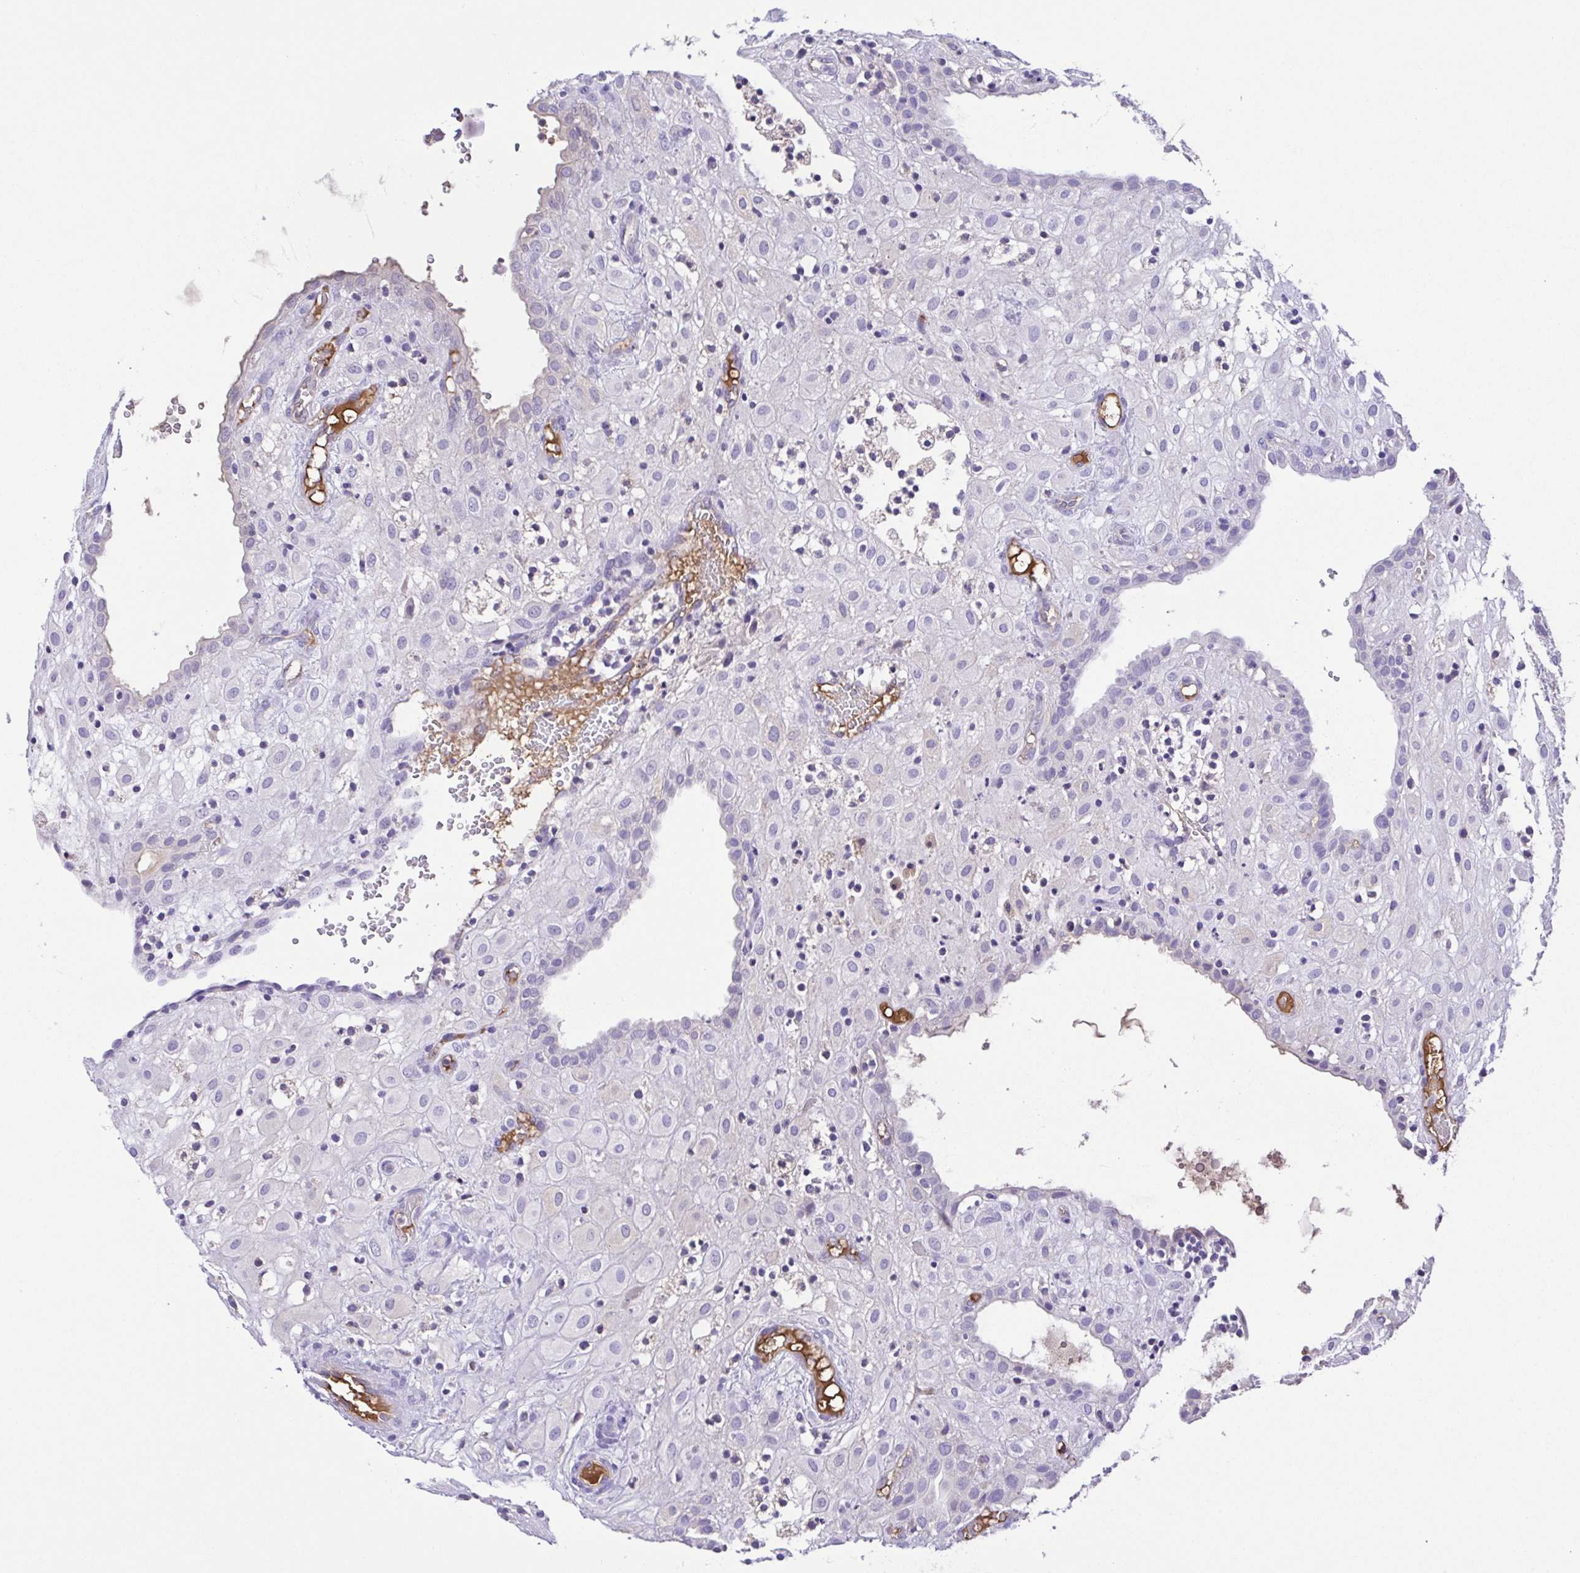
{"staining": {"intensity": "negative", "quantity": "none", "location": "none"}, "tissue": "placenta", "cell_type": "Decidual cells", "image_type": "normal", "snomed": [{"axis": "morphology", "description": "Normal tissue, NOS"}, {"axis": "topography", "description": "Placenta"}], "caption": "A photomicrograph of placenta stained for a protein demonstrates no brown staining in decidual cells.", "gene": "IGFL1", "patient": {"sex": "female", "age": 24}}